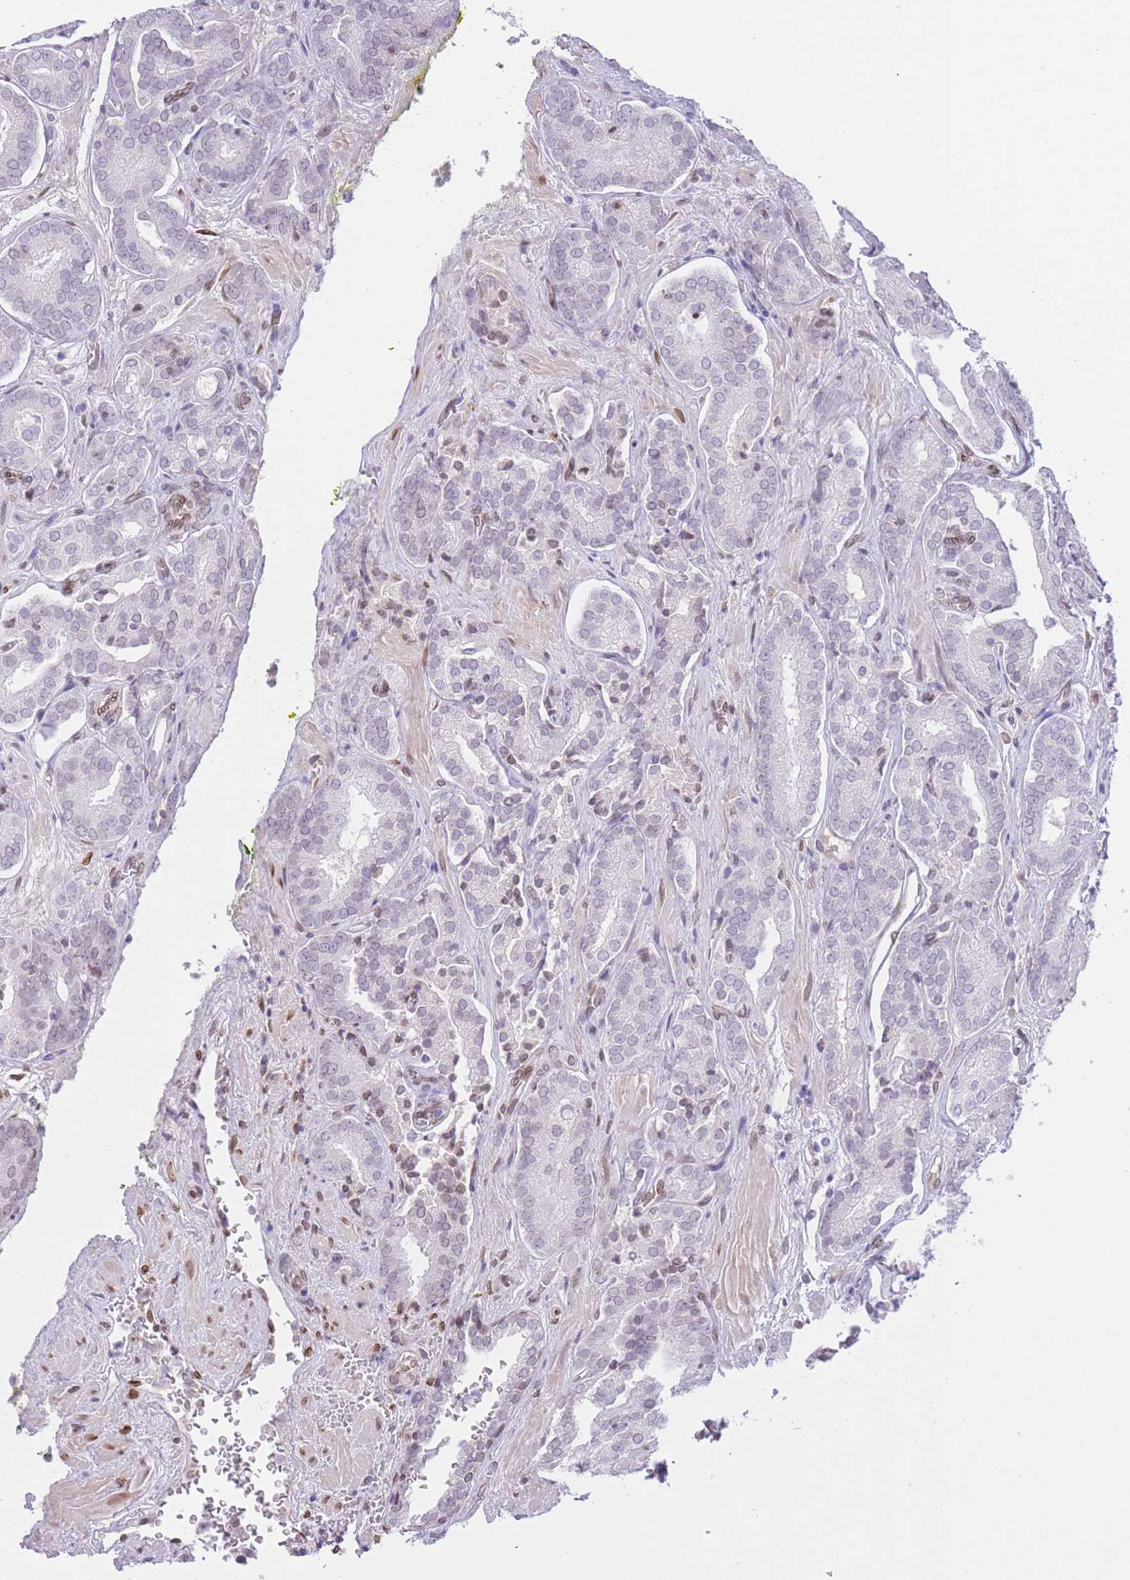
{"staining": {"intensity": "weak", "quantity": "<25%", "location": "nuclear"}, "tissue": "prostate cancer", "cell_type": "Tumor cells", "image_type": "cancer", "snomed": [{"axis": "morphology", "description": "Adenocarcinoma, High grade"}, {"axis": "topography", "description": "Prostate"}], "caption": "Immunohistochemistry of human prostate high-grade adenocarcinoma demonstrates no expression in tumor cells.", "gene": "OR10AD1", "patient": {"sex": "male", "age": 66}}